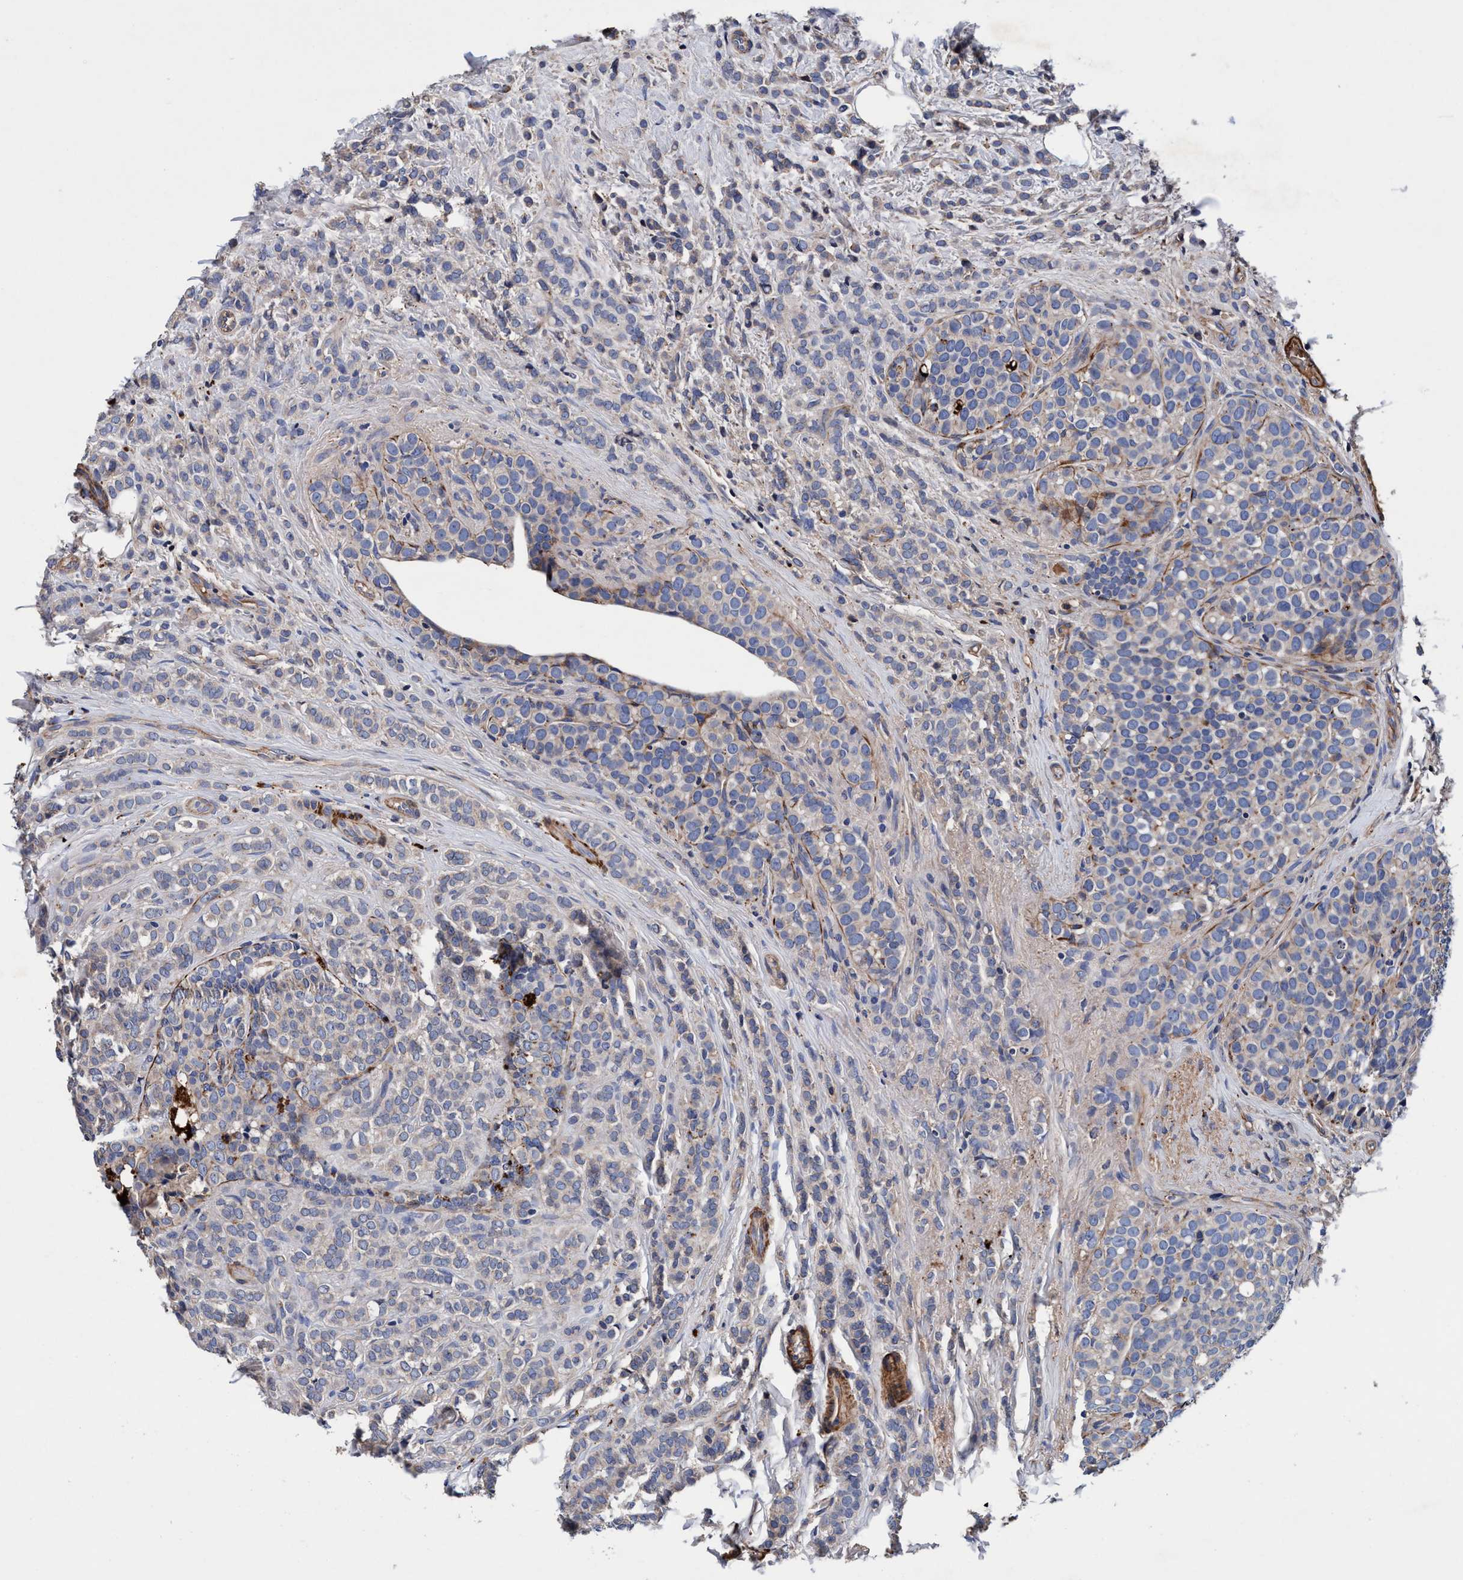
{"staining": {"intensity": "weak", "quantity": "<25%", "location": "cytoplasmic/membranous"}, "tissue": "breast cancer", "cell_type": "Tumor cells", "image_type": "cancer", "snomed": [{"axis": "morphology", "description": "Lobular carcinoma"}, {"axis": "topography", "description": "Breast"}], "caption": "High magnification brightfield microscopy of breast lobular carcinoma stained with DAB (3,3'-diaminobenzidine) (brown) and counterstained with hematoxylin (blue): tumor cells show no significant staining.", "gene": "RNF208", "patient": {"sex": "female", "age": 50}}